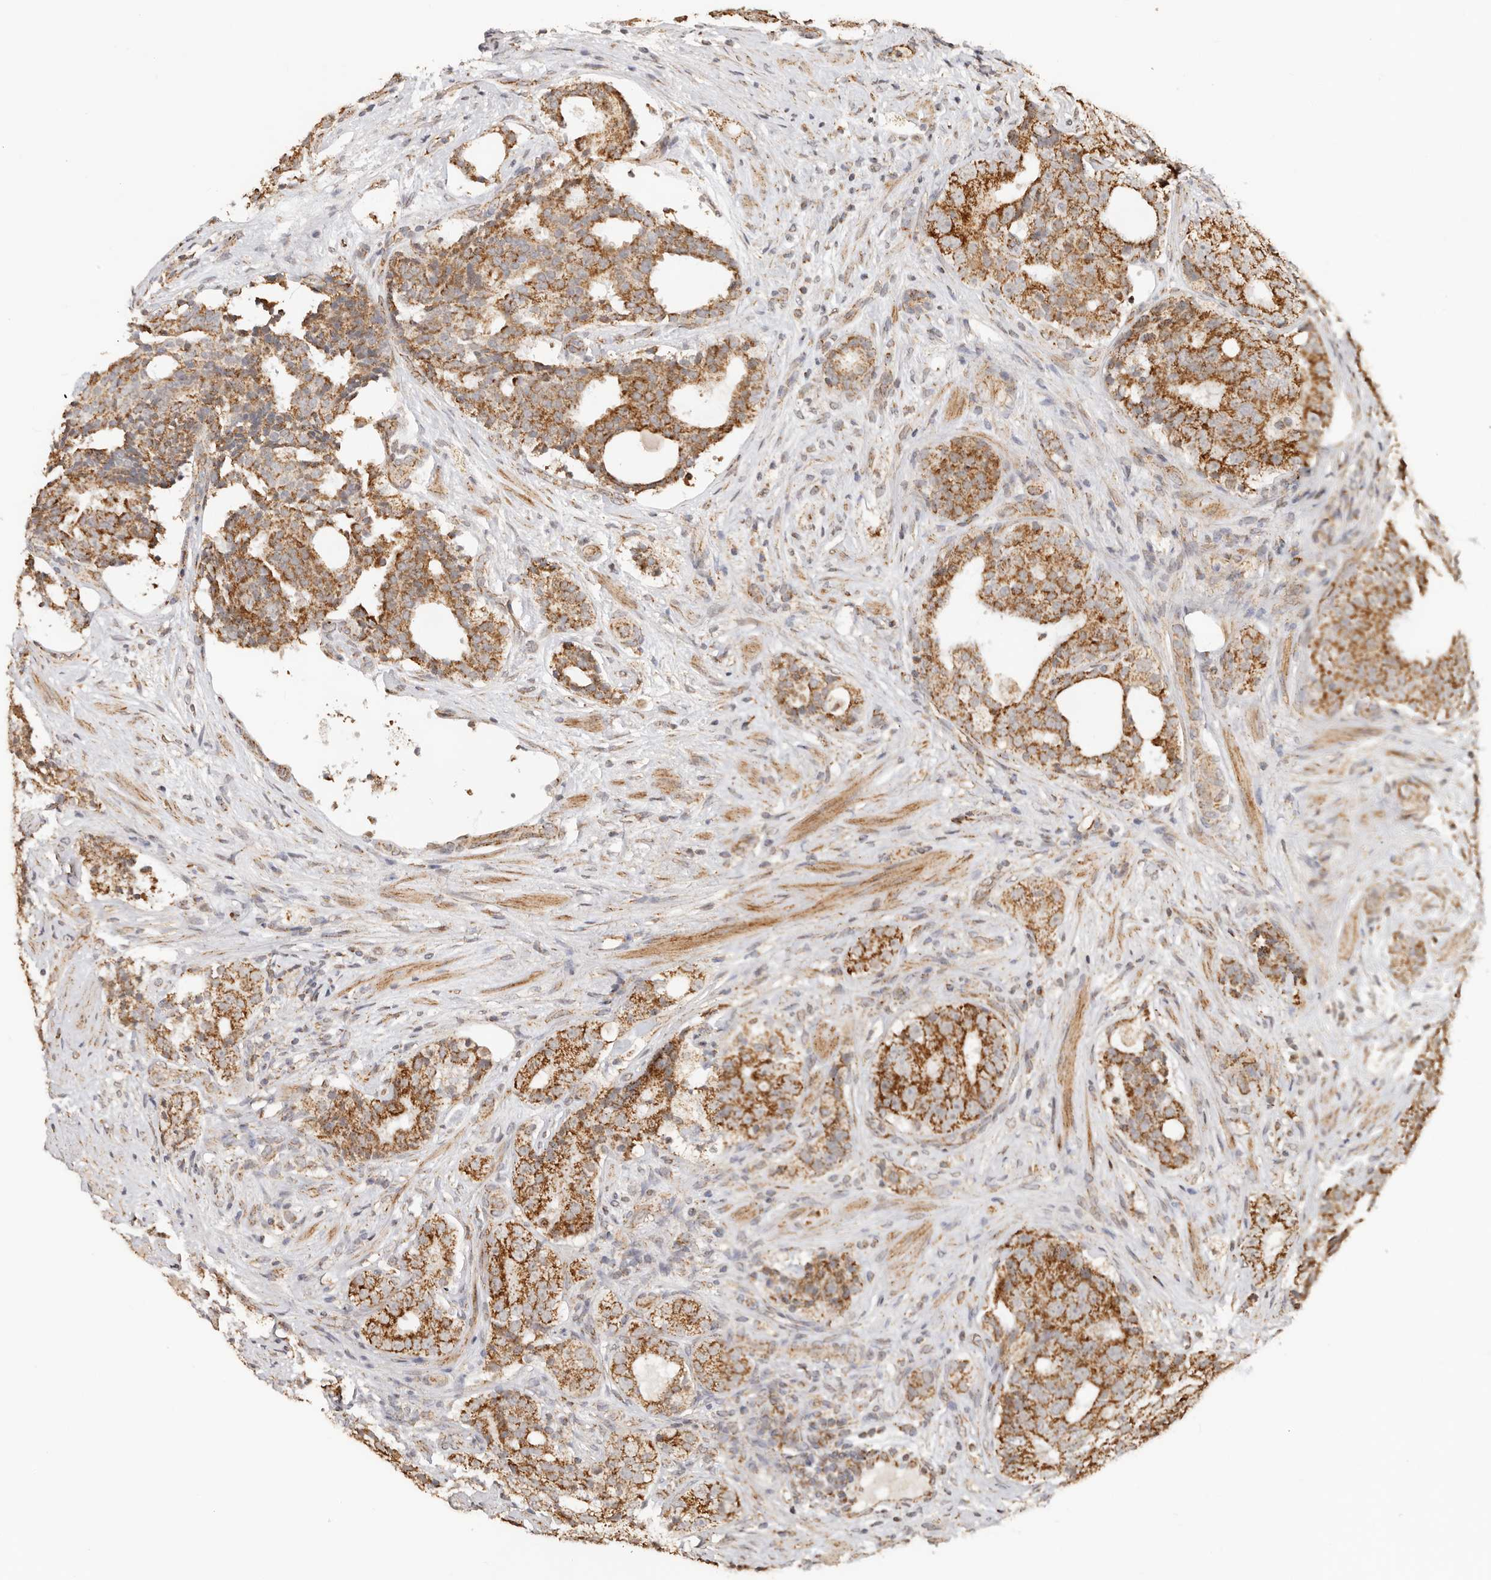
{"staining": {"intensity": "strong", "quantity": ">75%", "location": "cytoplasmic/membranous"}, "tissue": "prostate cancer", "cell_type": "Tumor cells", "image_type": "cancer", "snomed": [{"axis": "morphology", "description": "Adenocarcinoma, High grade"}, {"axis": "topography", "description": "Prostate"}], "caption": "Tumor cells display strong cytoplasmic/membranous positivity in approximately >75% of cells in adenocarcinoma (high-grade) (prostate).", "gene": "NDUFB11", "patient": {"sex": "male", "age": 56}}